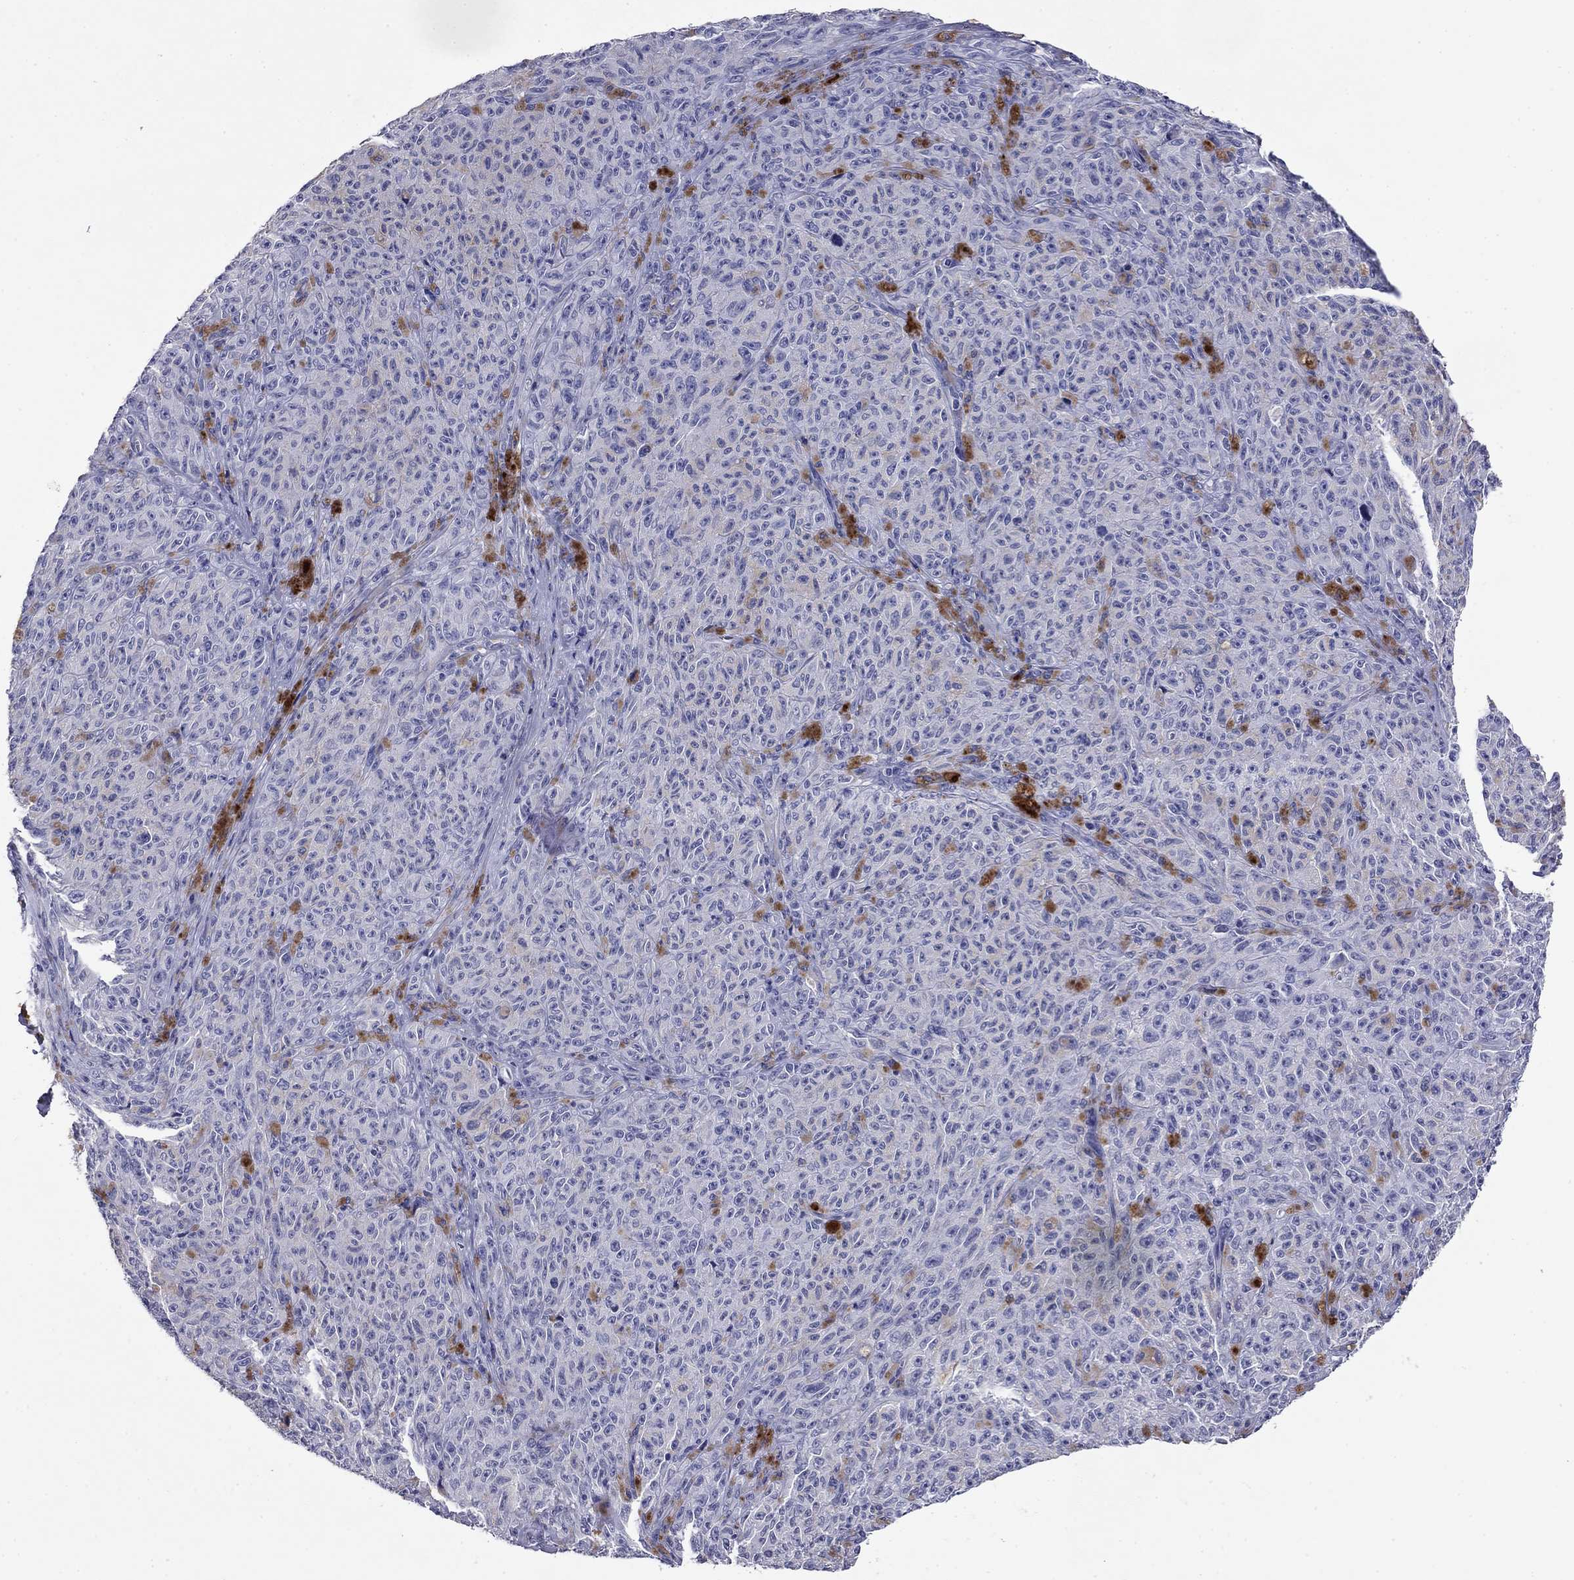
{"staining": {"intensity": "negative", "quantity": "none", "location": "none"}, "tissue": "melanoma", "cell_type": "Tumor cells", "image_type": "cancer", "snomed": [{"axis": "morphology", "description": "Malignant melanoma, NOS"}, {"axis": "topography", "description": "Skin"}], "caption": "DAB (3,3'-diaminobenzidine) immunohistochemical staining of melanoma reveals no significant positivity in tumor cells.", "gene": "CFAP119", "patient": {"sex": "female", "age": 82}}